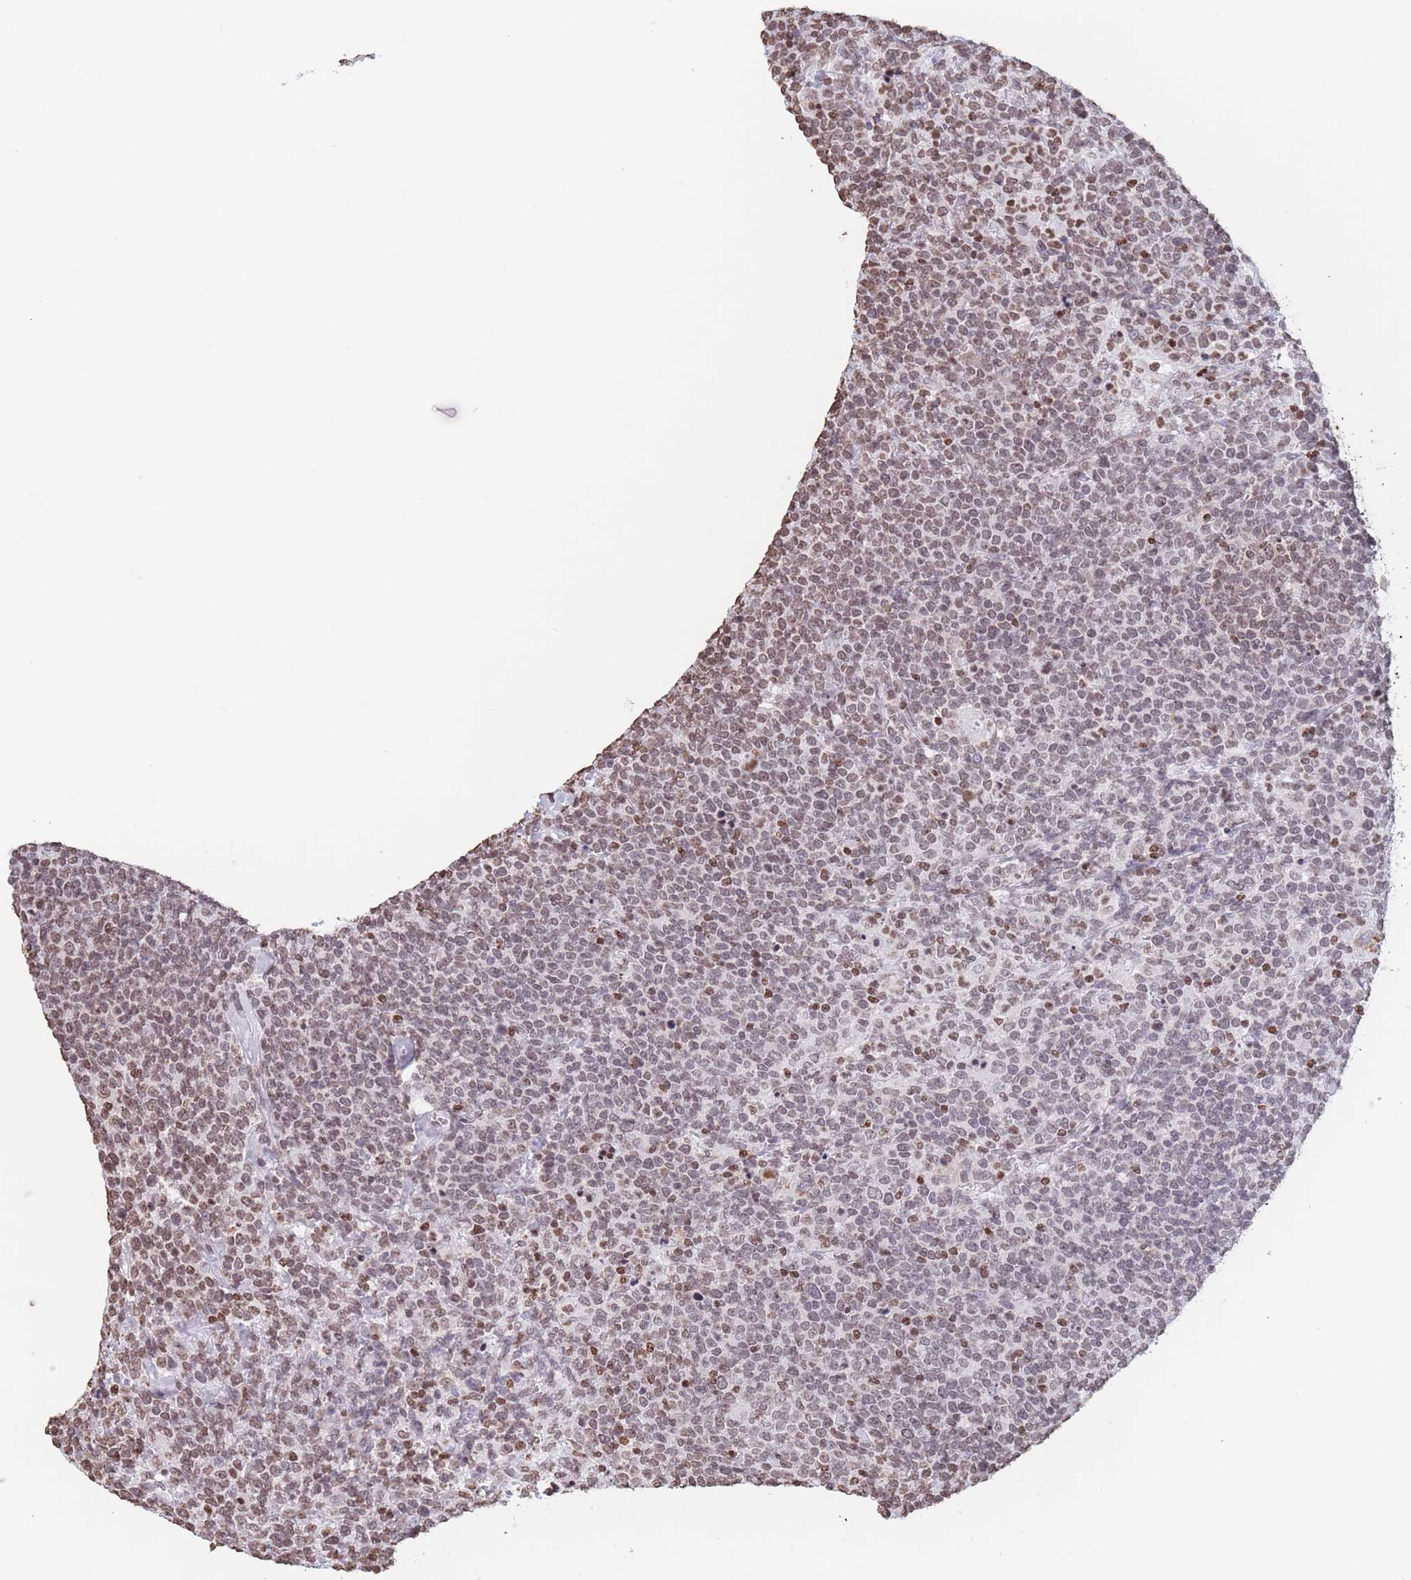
{"staining": {"intensity": "moderate", "quantity": ">75%", "location": "nuclear"}, "tissue": "lymphoma", "cell_type": "Tumor cells", "image_type": "cancer", "snomed": [{"axis": "morphology", "description": "Malignant lymphoma, non-Hodgkin's type, High grade"}, {"axis": "topography", "description": "Lymph node"}], "caption": "Immunohistochemical staining of human high-grade malignant lymphoma, non-Hodgkin's type demonstrates medium levels of moderate nuclear staining in approximately >75% of tumor cells.", "gene": "H2BC11", "patient": {"sex": "male", "age": 61}}